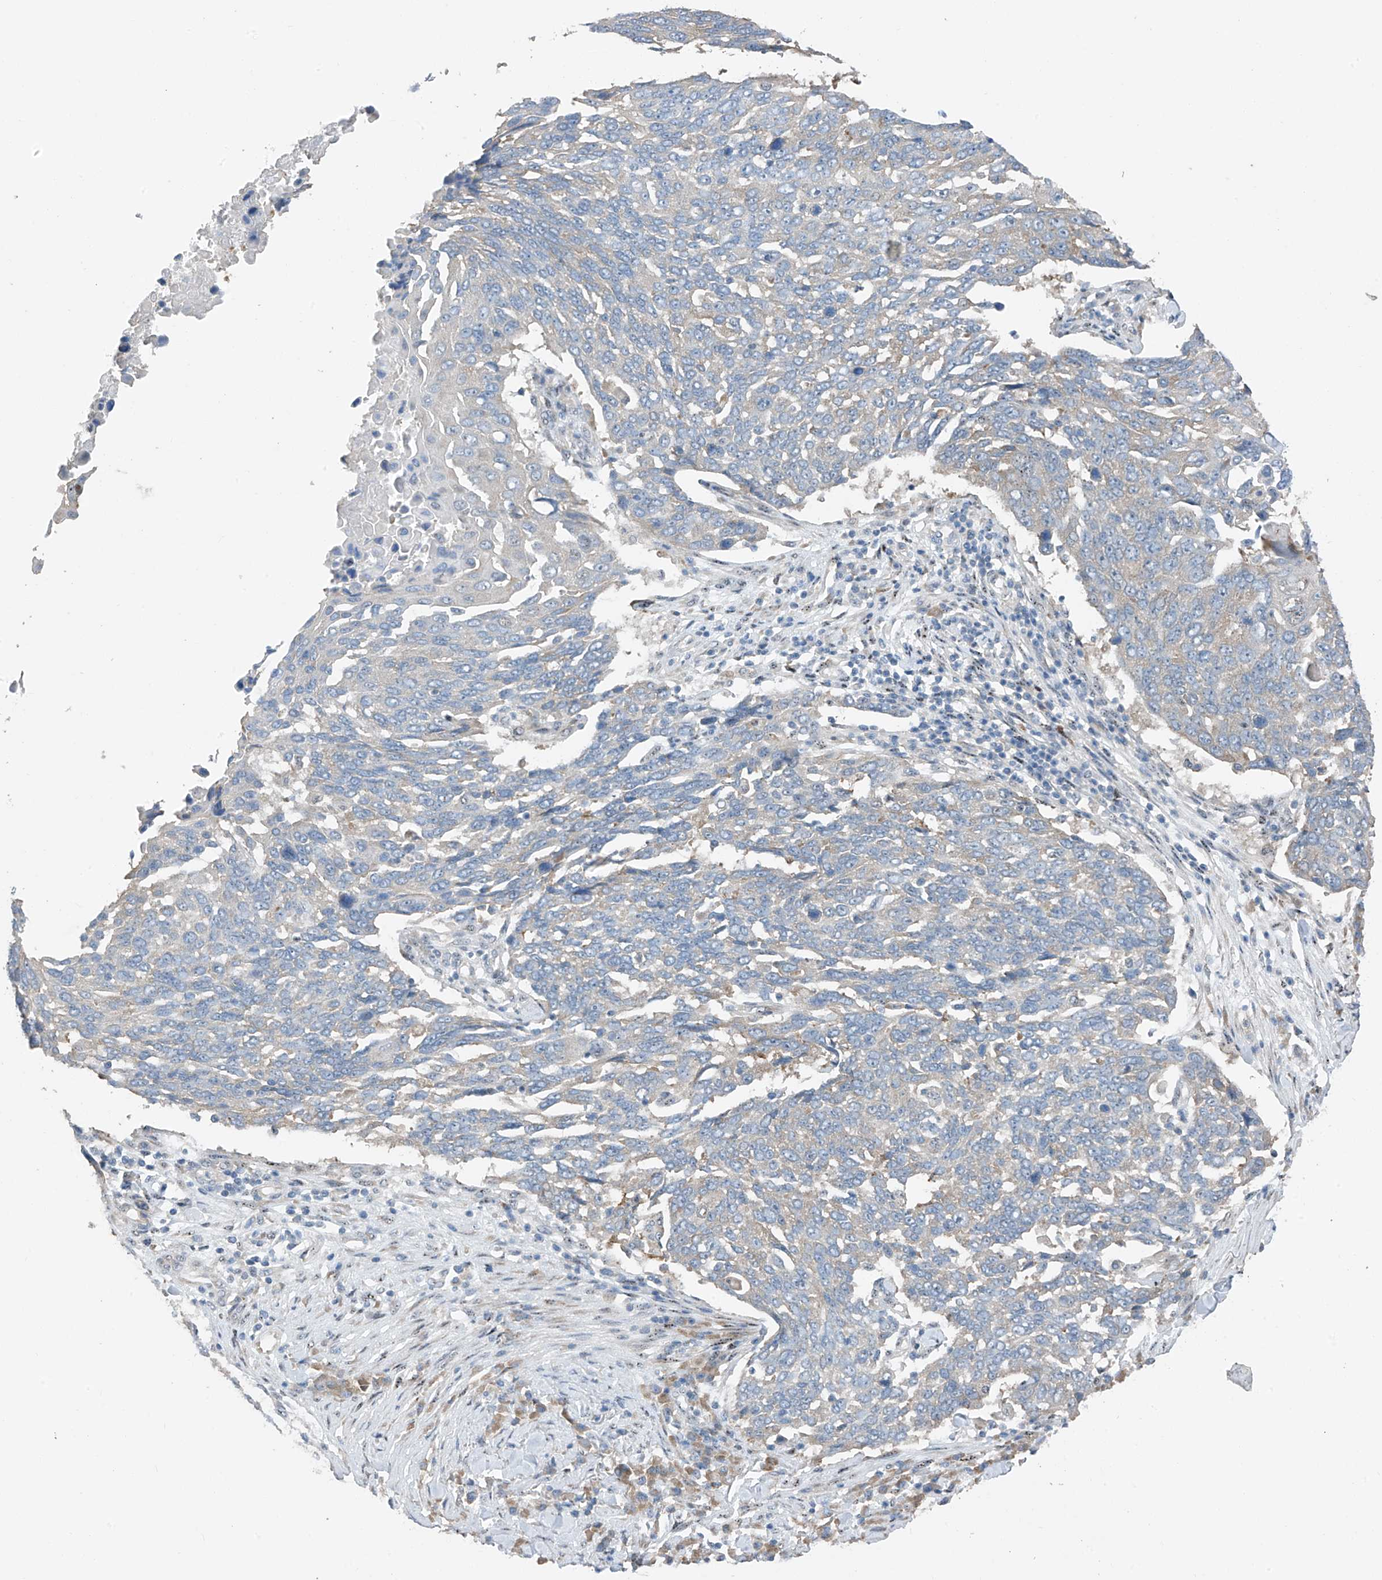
{"staining": {"intensity": "weak", "quantity": "<25%", "location": "cytoplasmic/membranous"}, "tissue": "lung cancer", "cell_type": "Tumor cells", "image_type": "cancer", "snomed": [{"axis": "morphology", "description": "Squamous cell carcinoma, NOS"}, {"axis": "topography", "description": "Lung"}], "caption": "Protein analysis of lung cancer displays no significant expression in tumor cells.", "gene": "RPL4", "patient": {"sex": "male", "age": 66}}